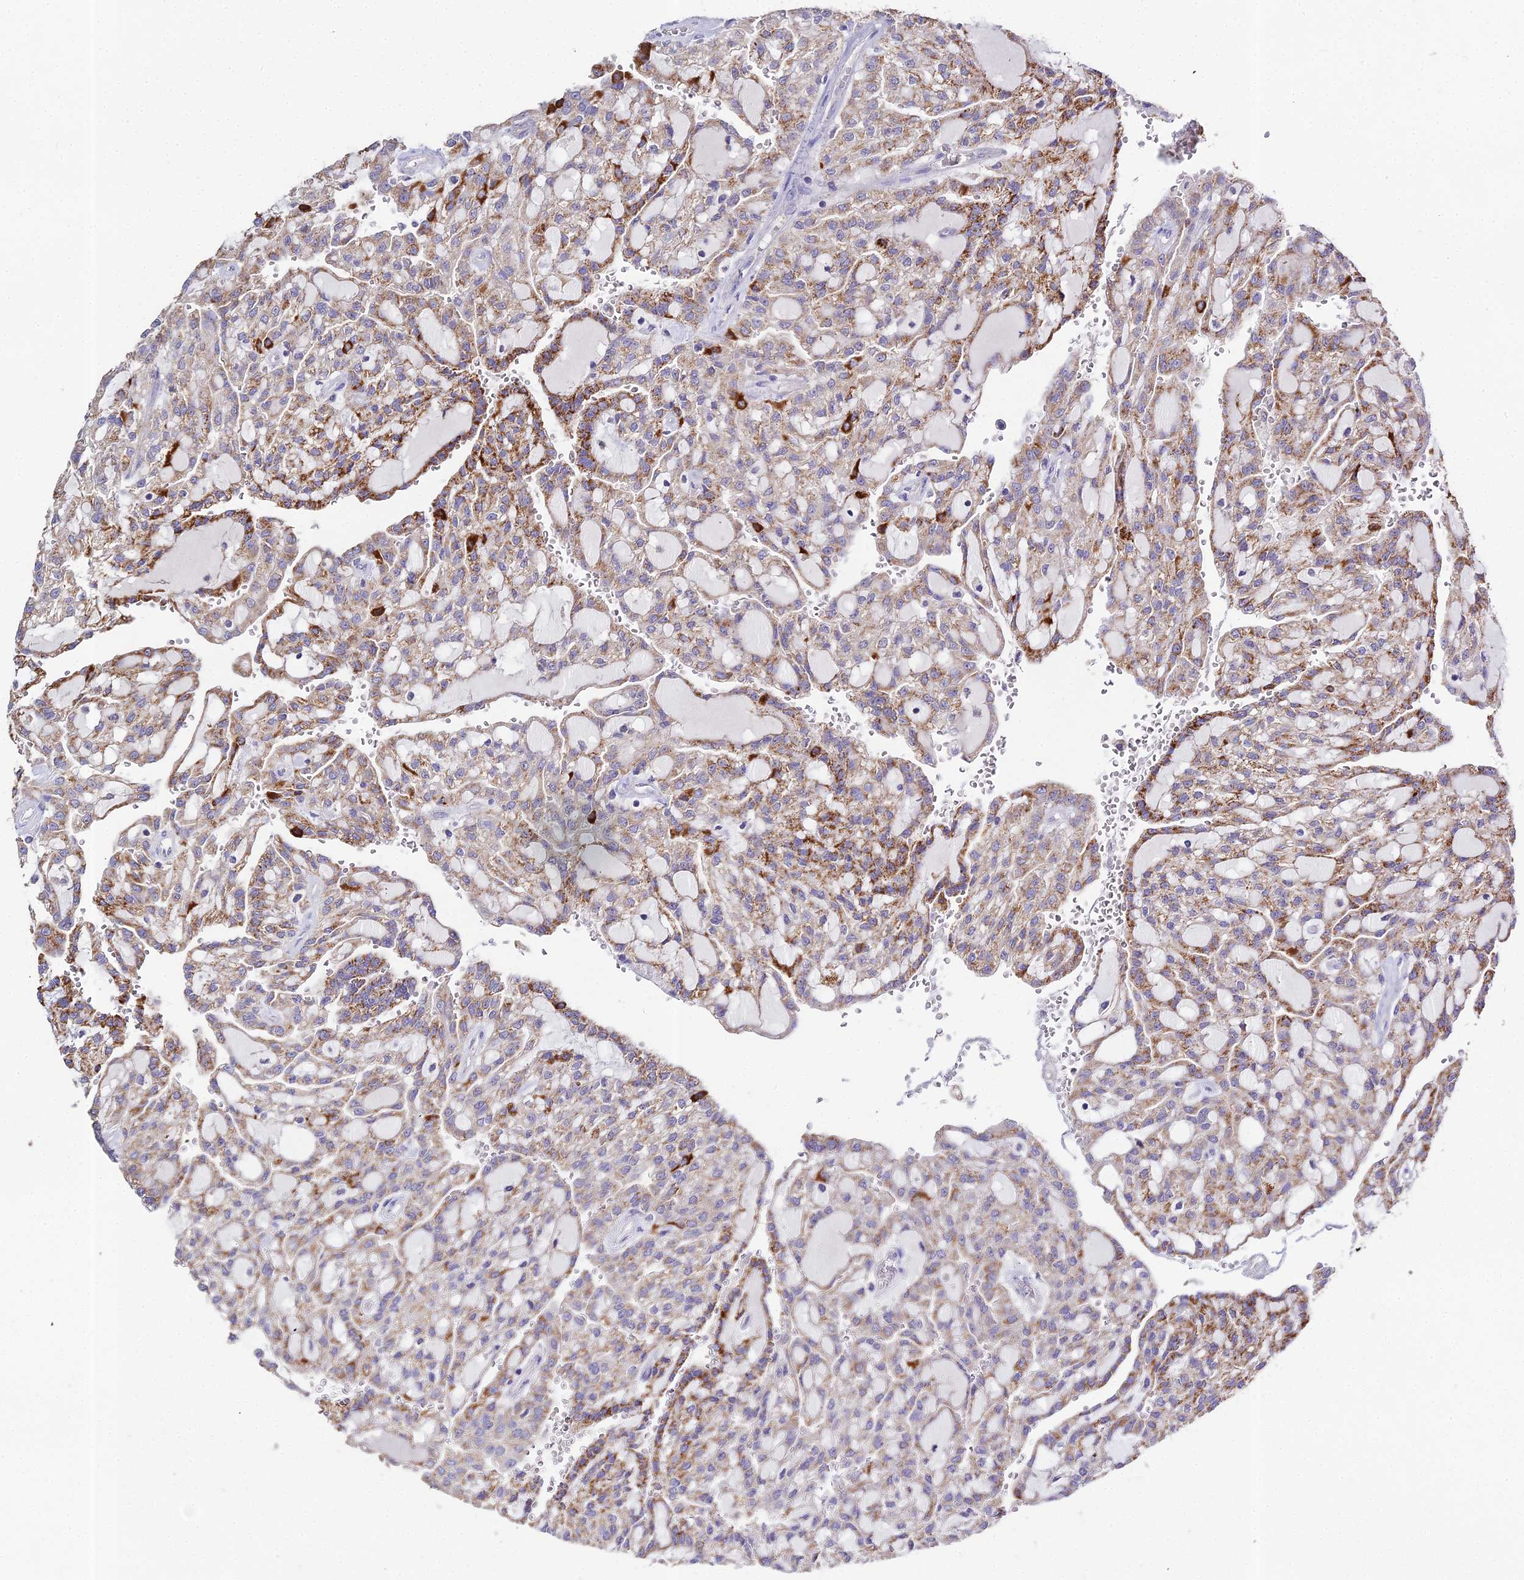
{"staining": {"intensity": "moderate", "quantity": "25%-75%", "location": "cytoplasmic/membranous"}, "tissue": "renal cancer", "cell_type": "Tumor cells", "image_type": "cancer", "snomed": [{"axis": "morphology", "description": "Adenocarcinoma, NOS"}, {"axis": "topography", "description": "Kidney"}], "caption": "Moderate cytoplasmic/membranous protein staining is appreciated in about 25%-75% of tumor cells in renal cancer (adenocarcinoma). (DAB = brown stain, brightfield microscopy at high magnification).", "gene": "GLYAT", "patient": {"sex": "male", "age": 63}}